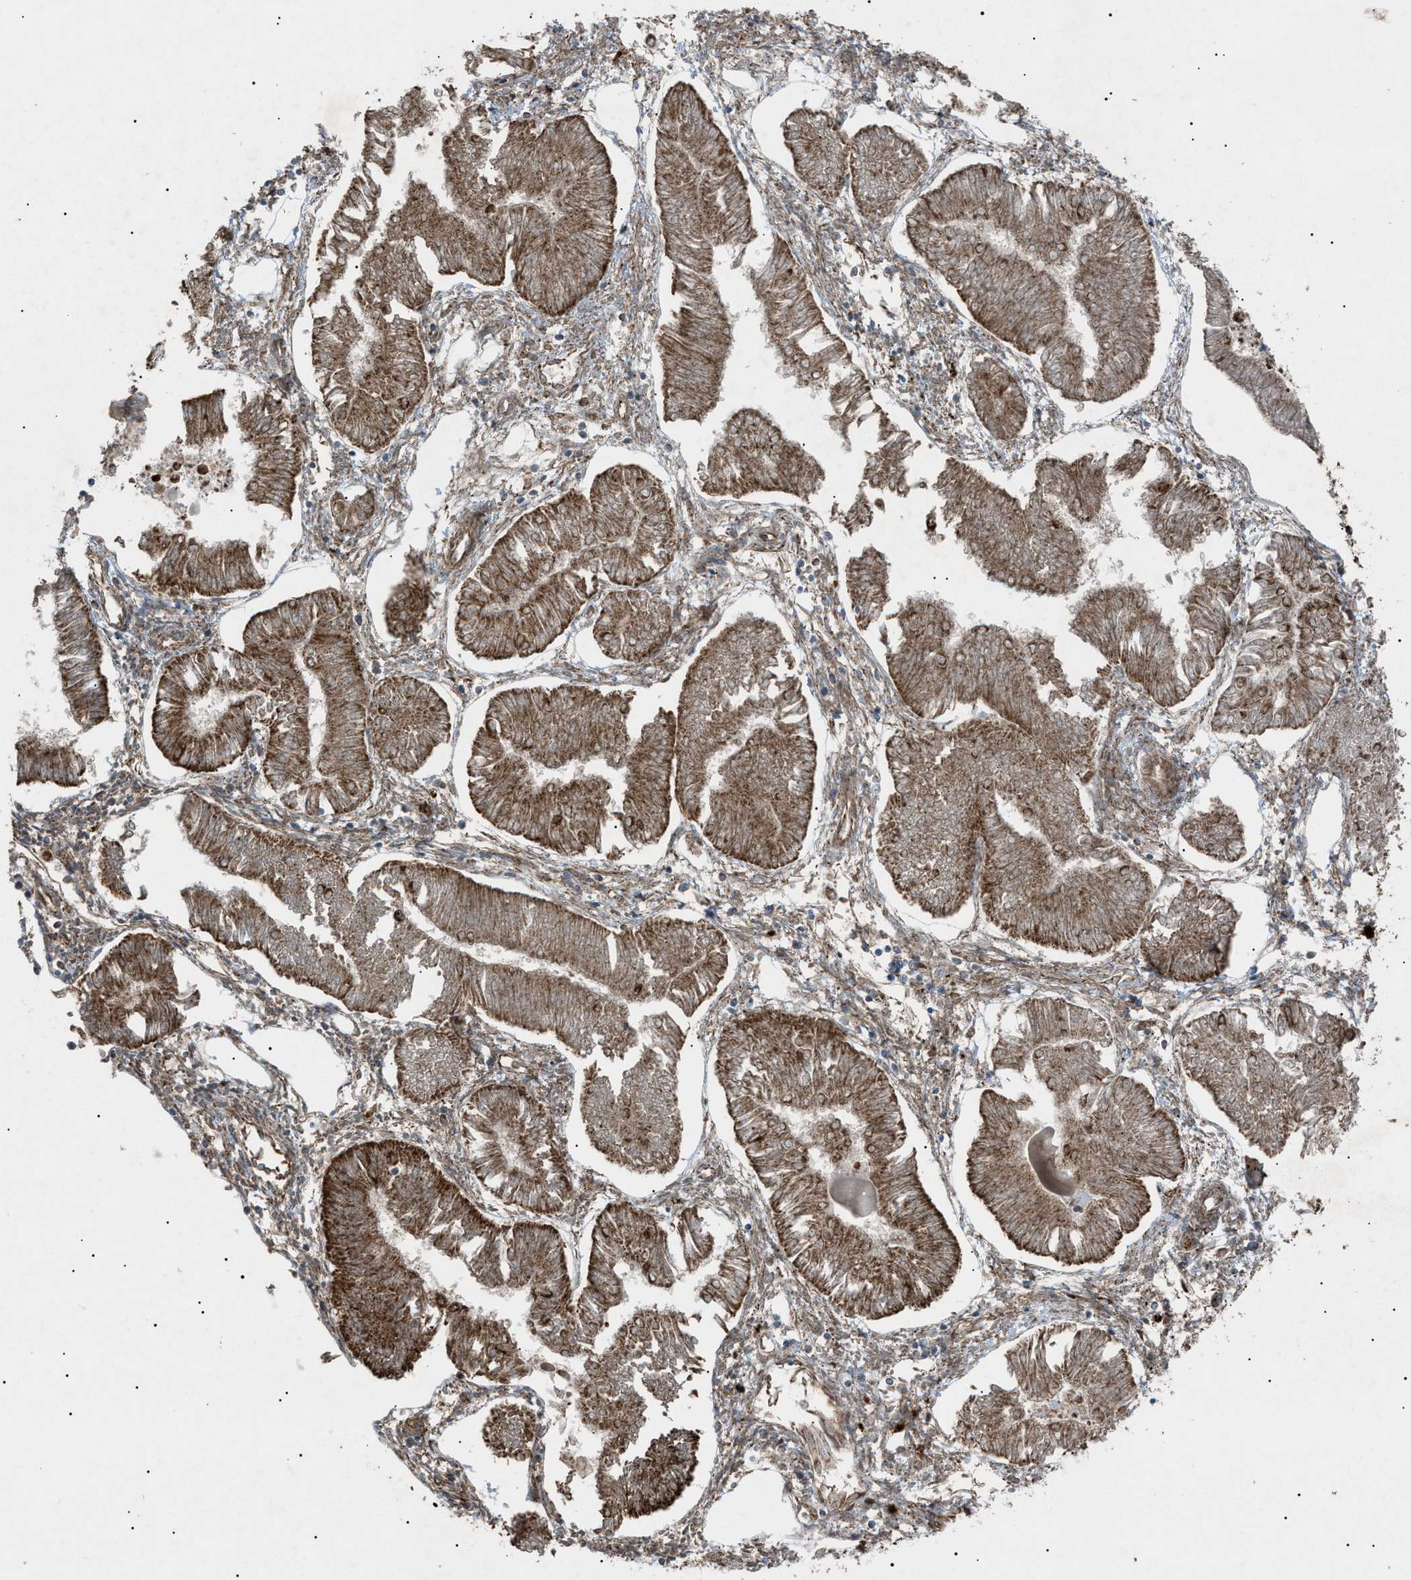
{"staining": {"intensity": "moderate", "quantity": ">75%", "location": "cytoplasmic/membranous"}, "tissue": "endometrial cancer", "cell_type": "Tumor cells", "image_type": "cancer", "snomed": [{"axis": "morphology", "description": "Adenocarcinoma, NOS"}, {"axis": "topography", "description": "Endometrium"}], "caption": "Tumor cells demonstrate medium levels of moderate cytoplasmic/membranous positivity in about >75% of cells in human endometrial adenocarcinoma.", "gene": "C1GALT1C1", "patient": {"sex": "female", "age": 53}}